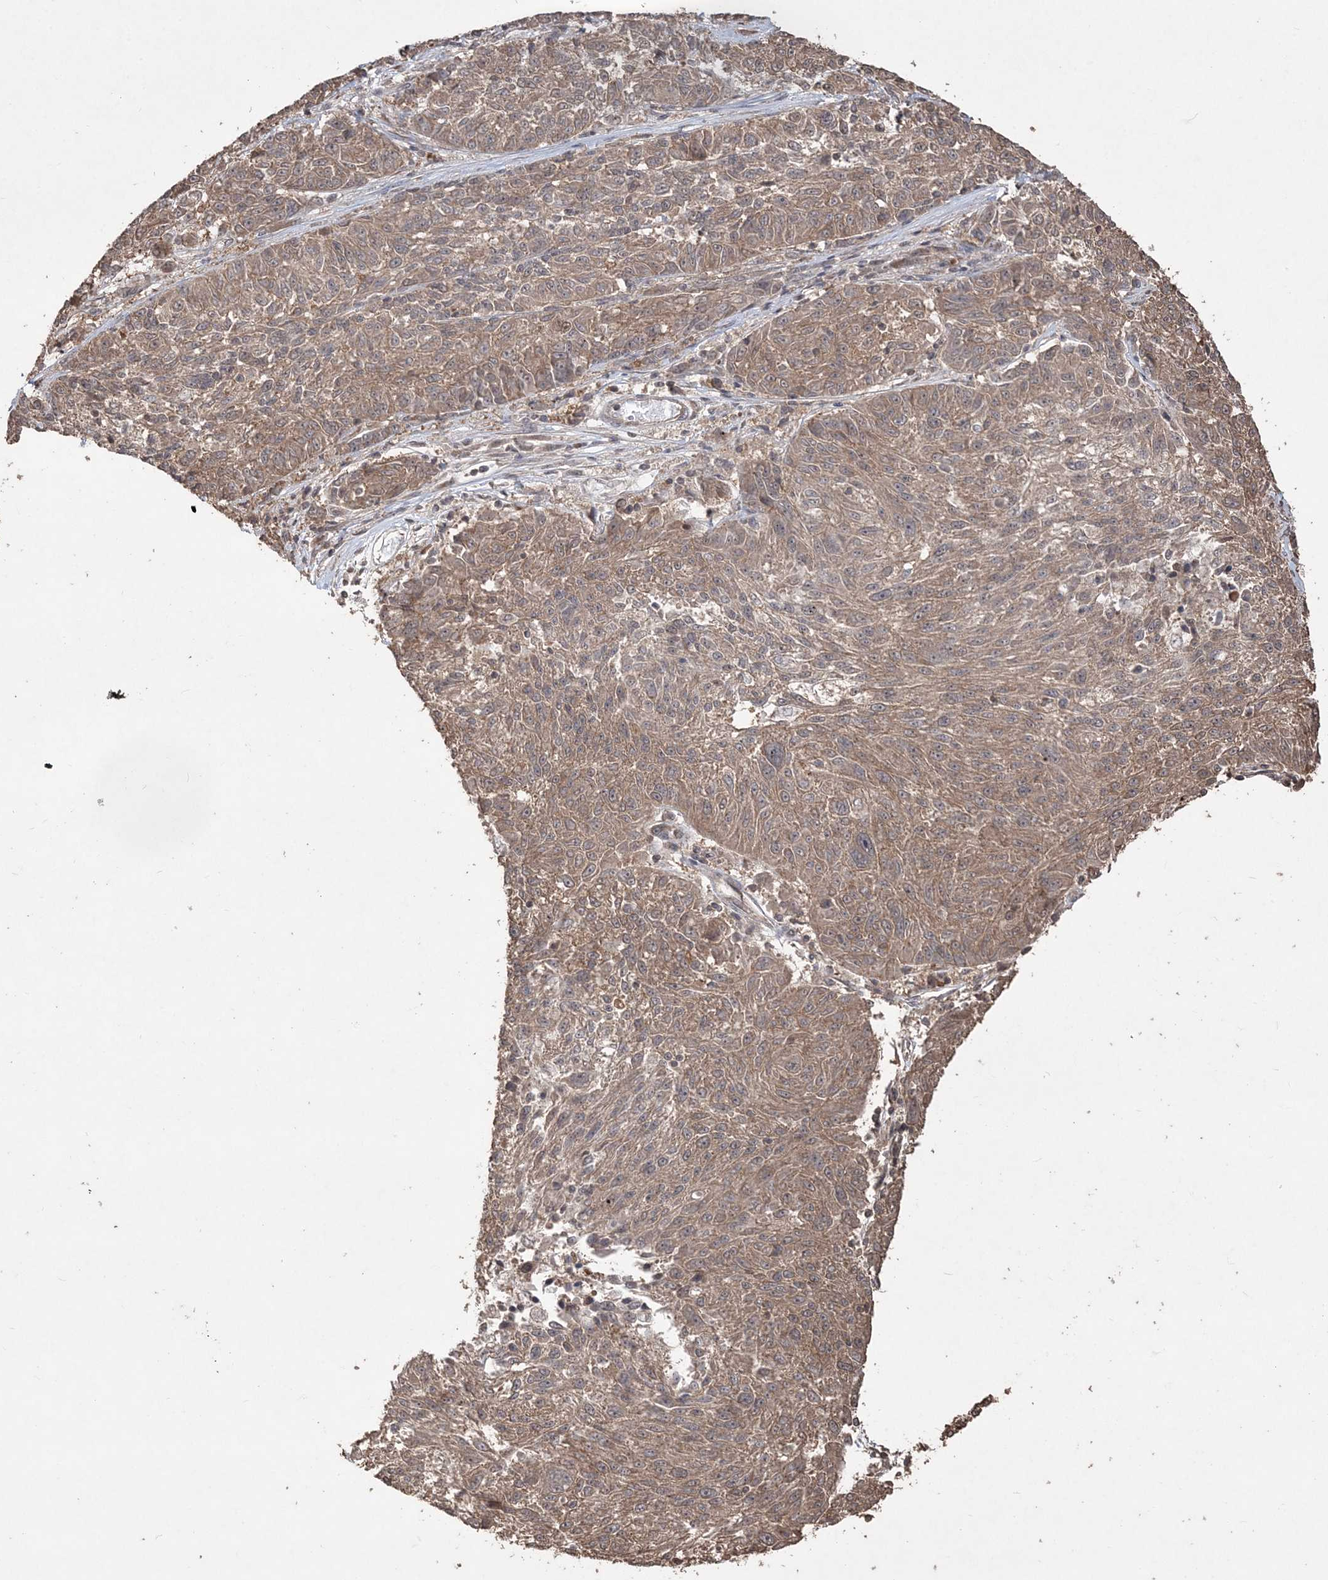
{"staining": {"intensity": "weak", "quantity": ">75%", "location": "cytoplasmic/membranous"}, "tissue": "melanoma", "cell_type": "Tumor cells", "image_type": "cancer", "snomed": [{"axis": "morphology", "description": "Malignant melanoma, NOS"}, {"axis": "topography", "description": "Skin"}], "caption": "Melanoma stained for a protein (brown) displays weak cytoplasmic/membranous positive expression in approximately >75% of tumor cells.", "gene": "EHHADH", "patient": {"sex": "male", "age": 53}}